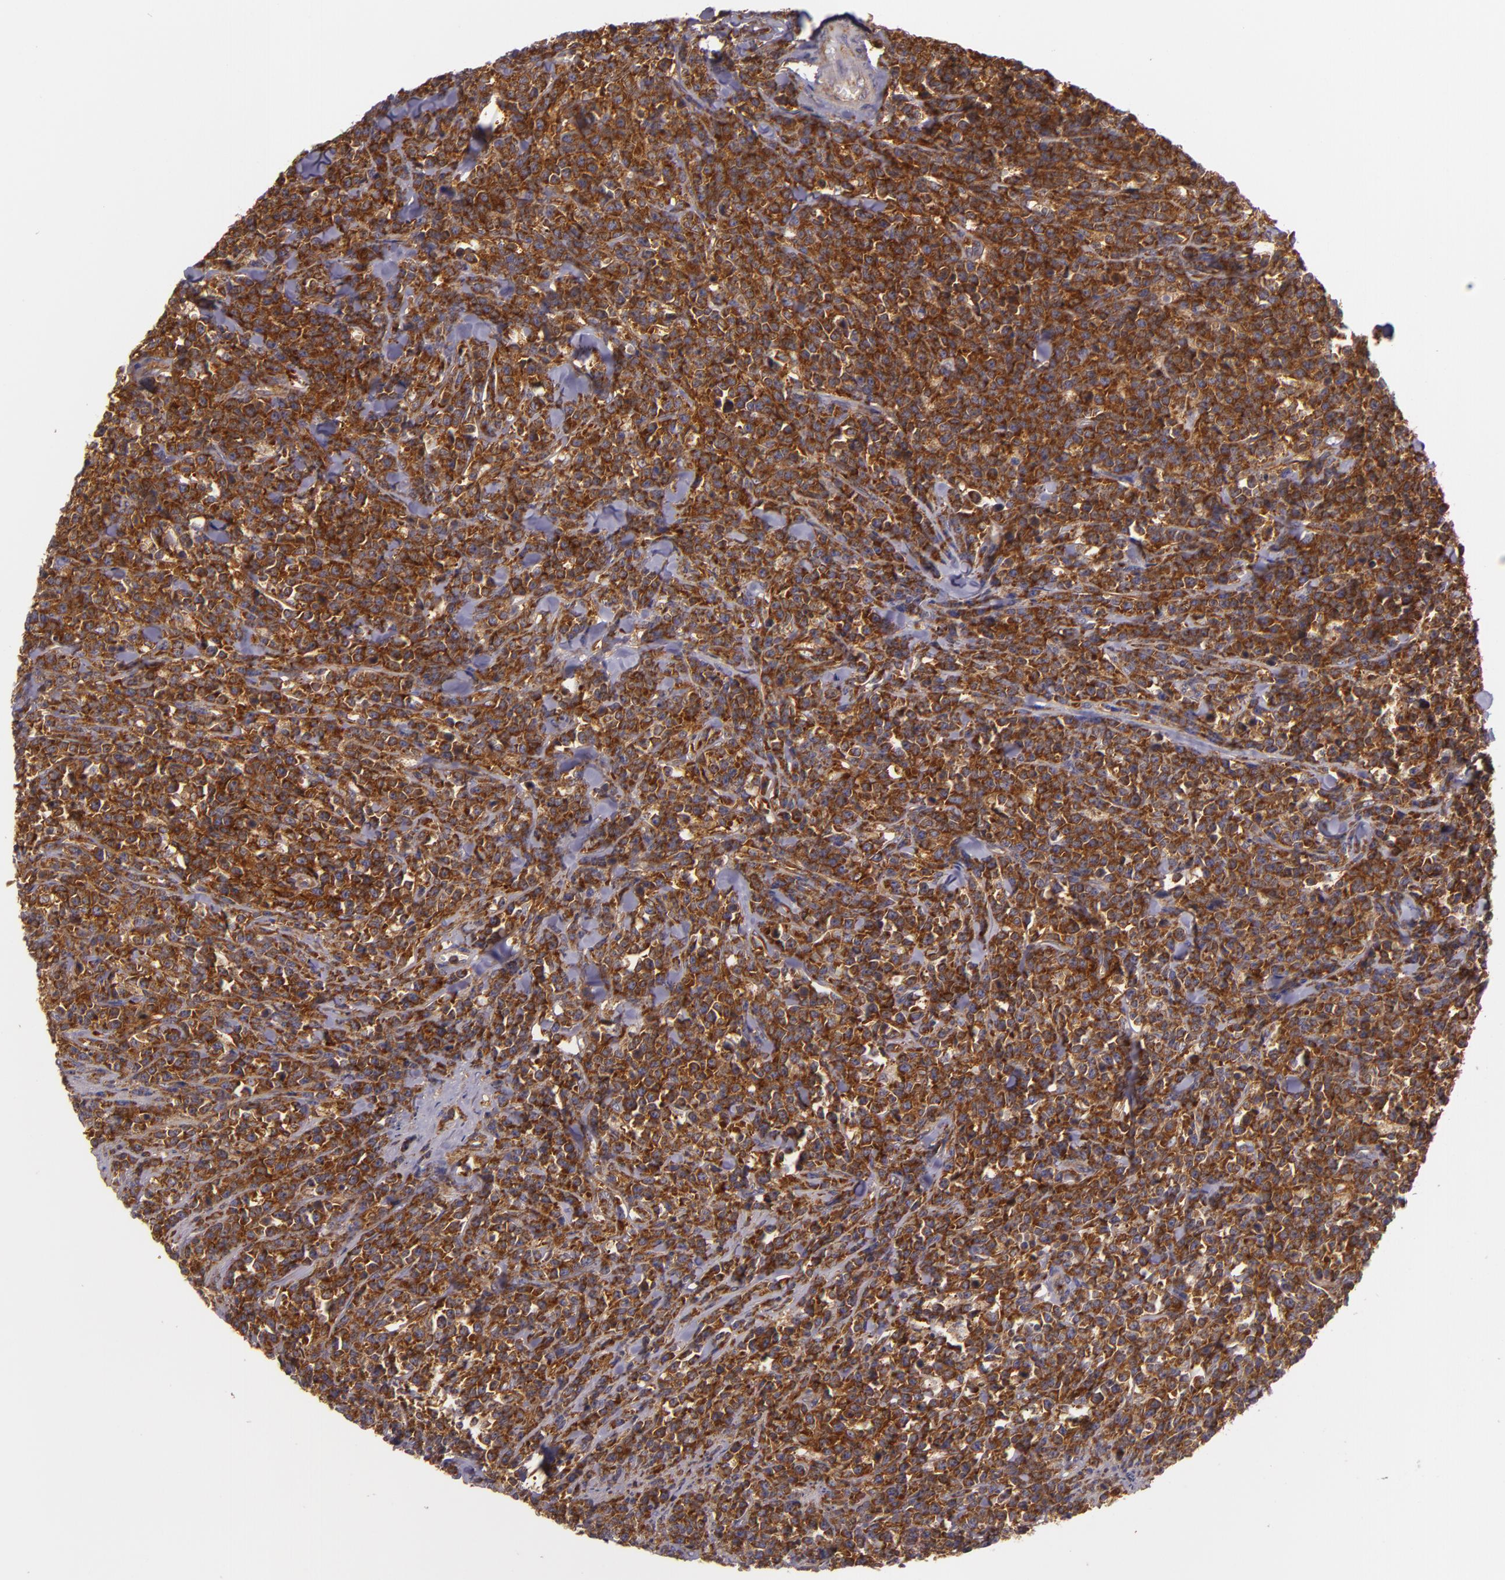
{"staining": {"intensity": "strong", "quantity": ">75%", "location": "cytoplasmic/membranous"}, "tissue": "lymphoma", "cell_type": "Tumor cells", "image_type": "cancer", "snomed": [{"axis": "morphology", "description": "Malignant lymphoma, non-Hodgkin's type, High grade"}, {"axis": "topography", "description": "Small intestine"}, {"axis": "topography", "description": "Colon"}], "caption": "High-grade malignant lymphoma, non-Hodgkin's type was stained to show a protein in brown. There is high levels of strong cytoplasmic/membranous expression in approximately >75% of tumor cells.", "gene": "TLN1", "patient": {"sex": "male", "age": 8}}